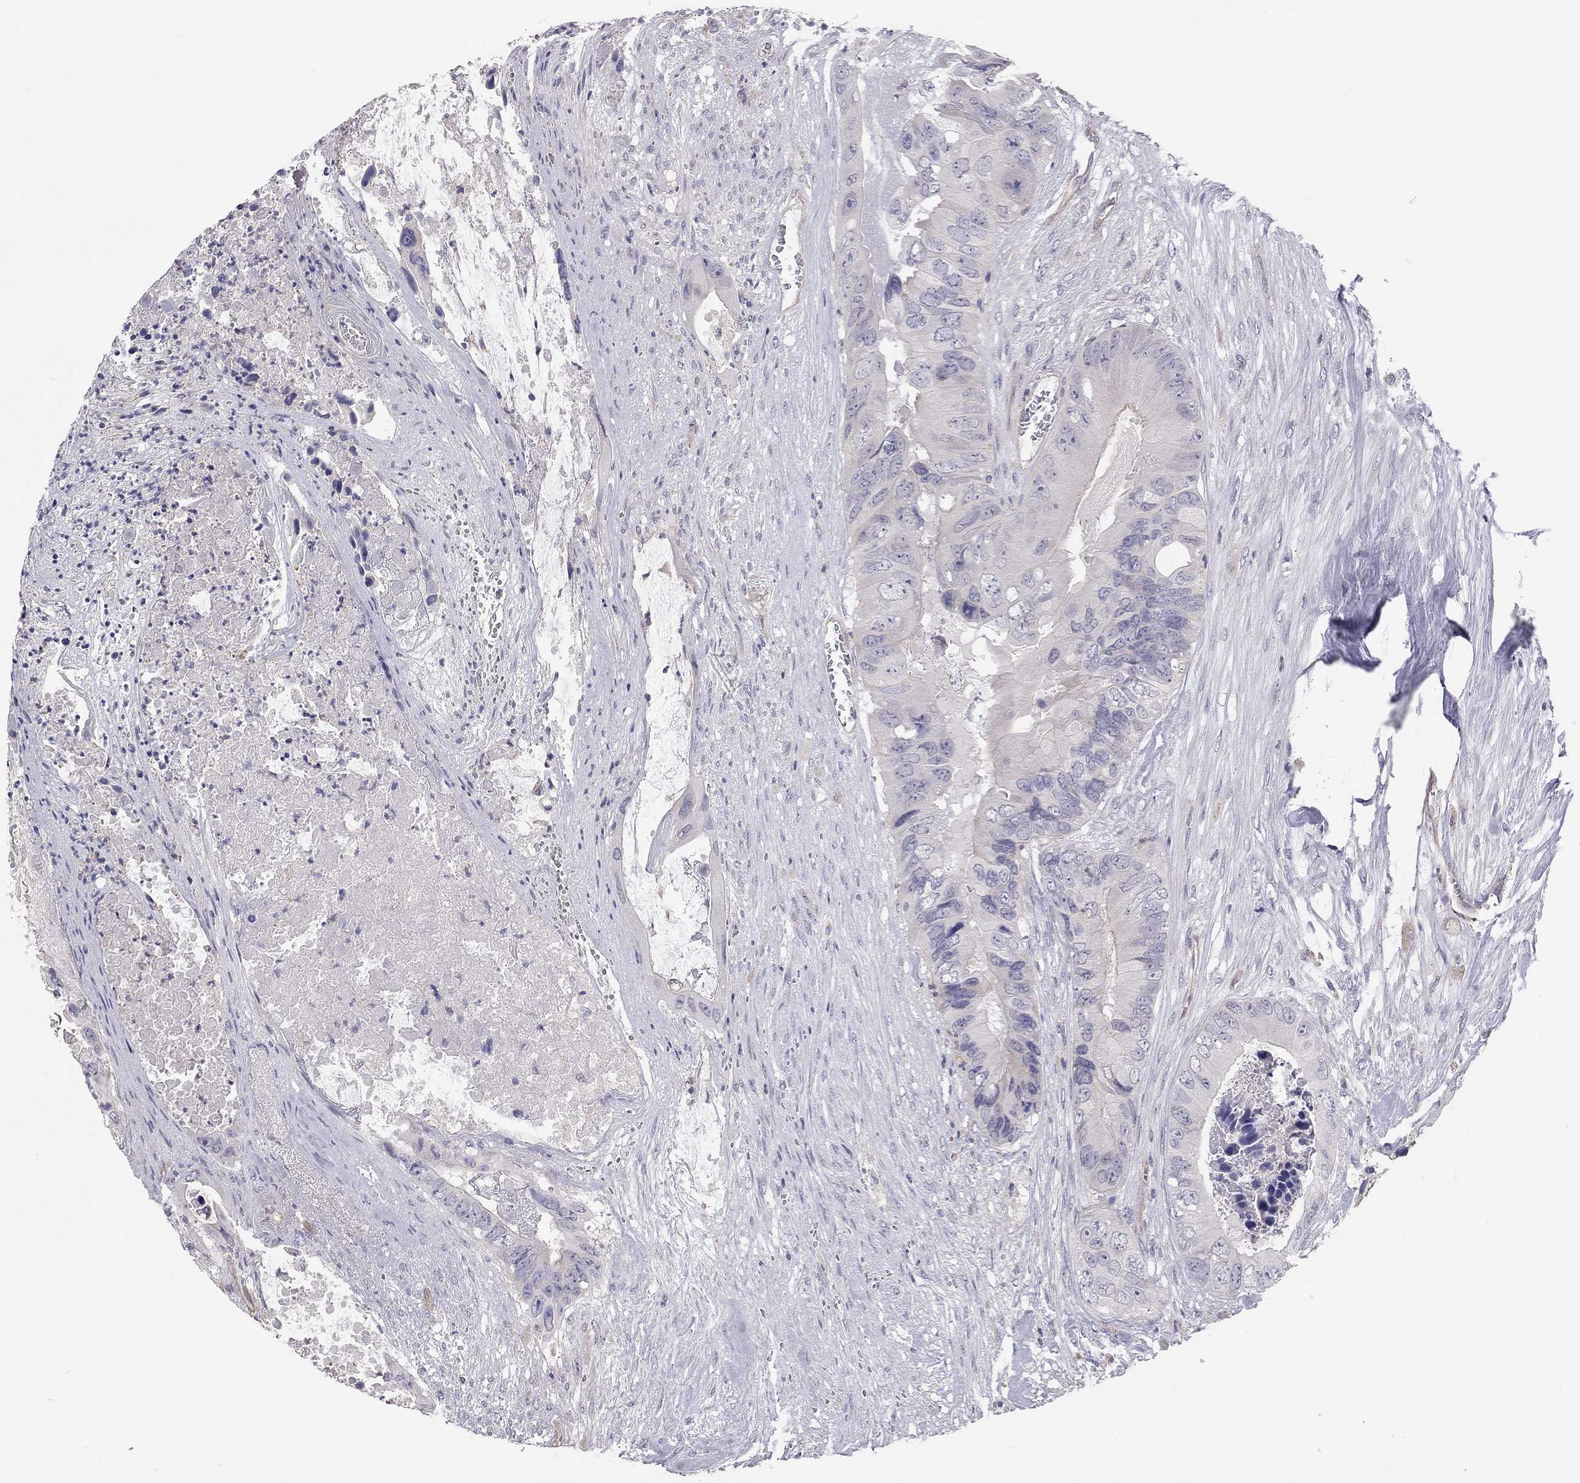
{"staining": {"intensity": "negative", "quantity": "none", "location": "none"}, "tissue": "colorectal cancer", "cell_type": "Tumor cells", "image_type": "cancer", "snomed": [{"axis": "morphology", "description": "Adenocarcinoma, NOS"}, {"axis": "topography", "description": "Rectum"}], "caption": "Tumor cells are negative for protein expression in human colorectal adenocarcinoma.", "gene": "GPRC5B", "patient": {"sex": "male", "age": 63}}